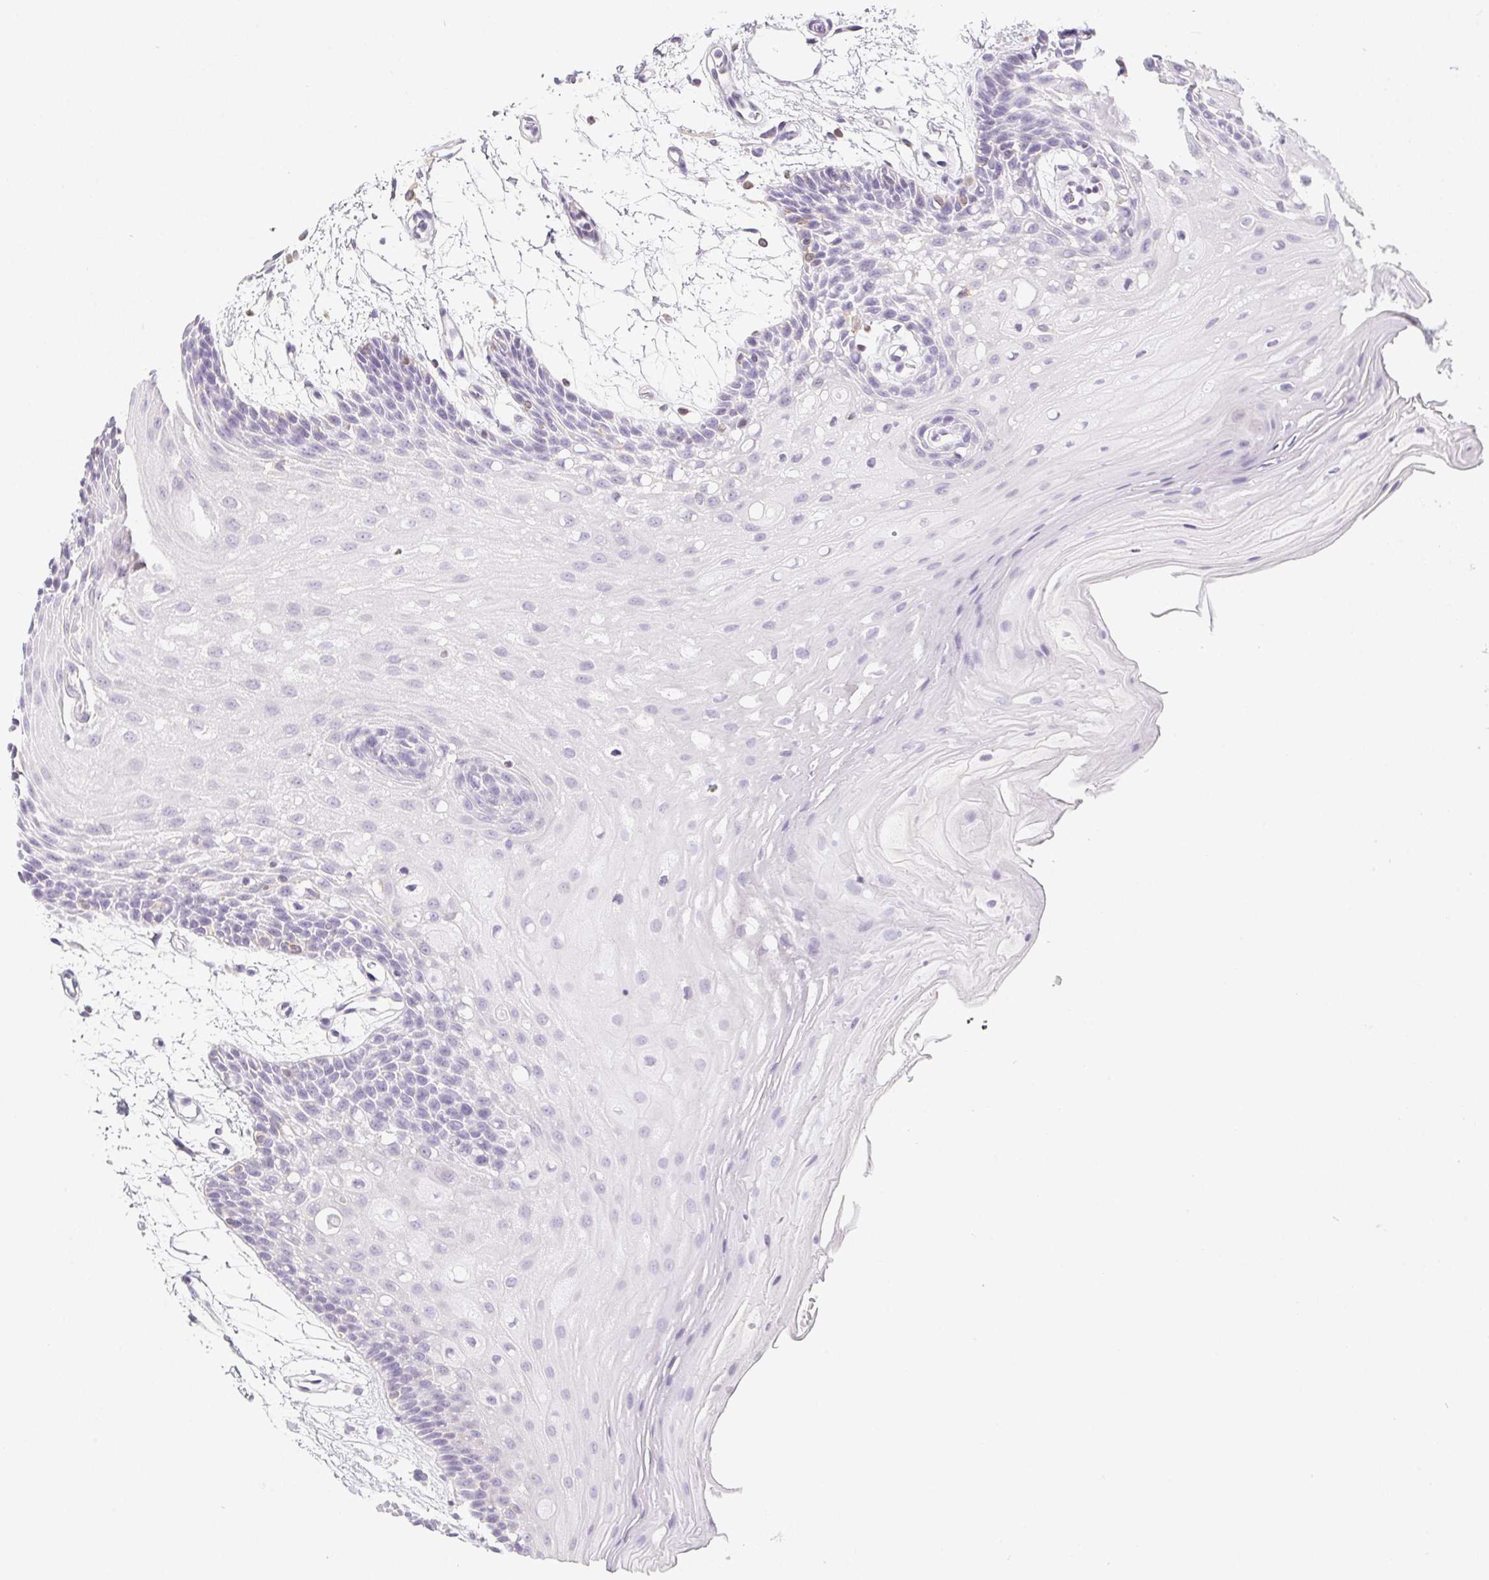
{"staining": {"intensity": "negative", "quantity": "none", "location": "none"}, "tissue": "oral mucosa", "cell_type": "Squamous epithelial cells", "image_type": "normal", "snomed": [{"axis": "morphology", "description": "Normal tissue, NOS"}, {"axis": "morphology", "description": "Squamous cell carcinoma, NOS"}, {"axis": "topography", "description": "Oral tissue"}, {"axis": "topography", "description": "Tounge, NOS"}, {"axis": "topography", "description": "Head-Neck"}], "caption": "The image reveals no significant staining in squamous epithelial cells of oral mucosa. Nuclei are stained in blue.", "gene": "SOAT1", "patient": {"sex": "male", "age": 62}}